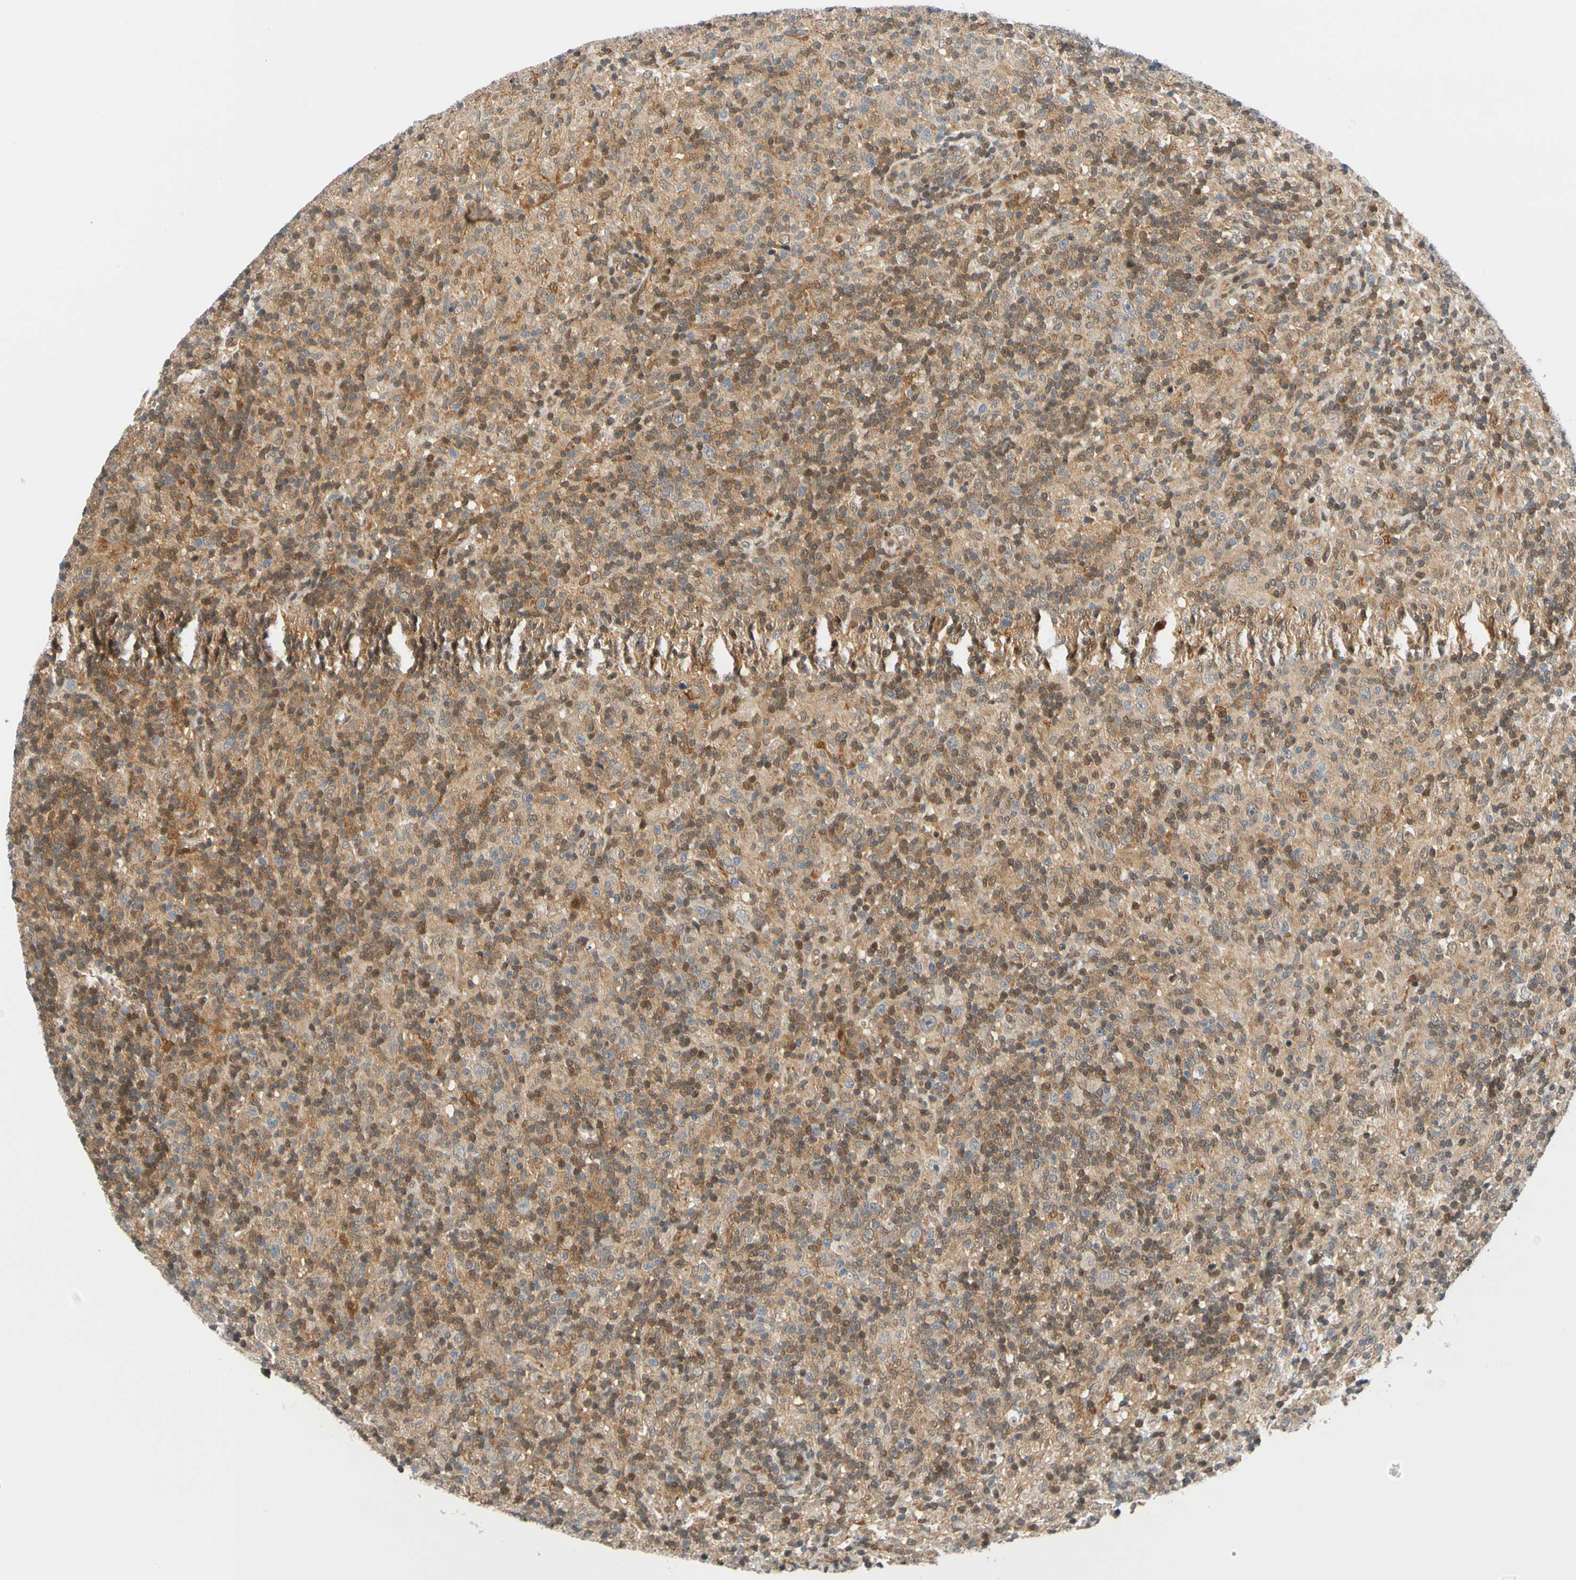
{"staining": {"intensity": "moderate", "quantity": ">75%", "location": "cytoplasmic/membranous"}, "tissue": "lymphoma", "cell_type": "Tumor cells", "image_type": "cancer", "snomed": [{"axis": "morphology", "description": "Hodgkin's disease, NOS"}, {"axis": "topography", "description": "Lymph node"}], "caption": "Protein staining demonstrates moderate cytoplasmic/membranous positivity in about >75% of tumor cells in Hodgkin's disease.", "gene": "MAPK9", "patient": {"sex": "male", "age": 70}}